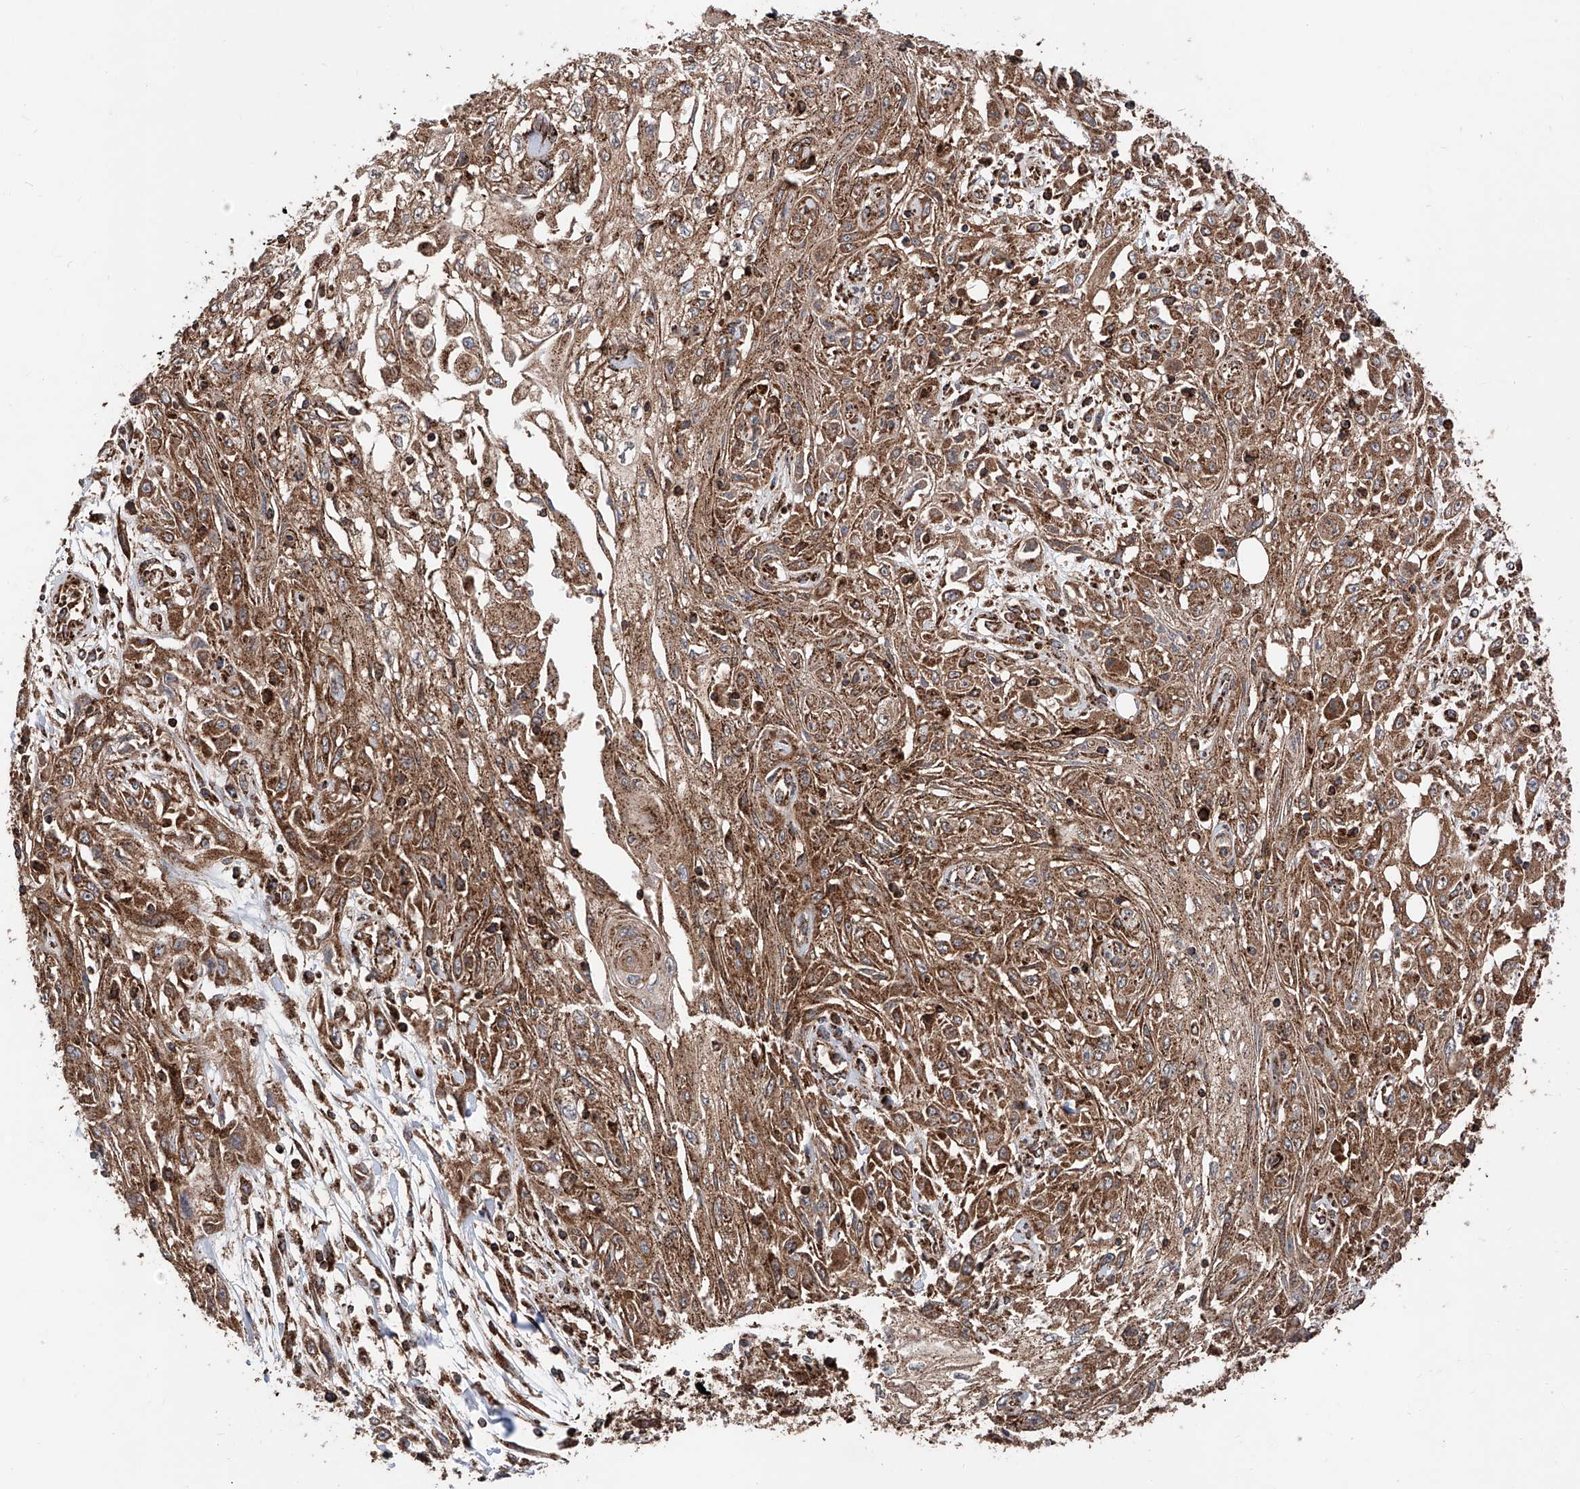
{"staining": {"intensity": "moderate", "quantity": ">75%", "location": "cytoplasmic/membranous"}, "tissue": "skin cancer", "cell_type": "Tumor cells", "image_type": "cancer", "snomed": [{"axis": "morphology", "description": "Squamous cell carcinoma, NOS"}, {"axis": "morphology", "description": "Squamous cell carcinoma, metastatic, NOS"}, {"axis": "topography", "description": "Skin"}, {"axis": "topography", "description": "Lymph node"}], "caption": "Immunohistochemical staining of human skin cancer (squamous cell carcinoma) reveals medium levels of moderate cytoplasmic/membranous positivity in approximately >75% of tumor cells.", "gene": "PISD", "patient": {"sex": "male", "age": 75}}